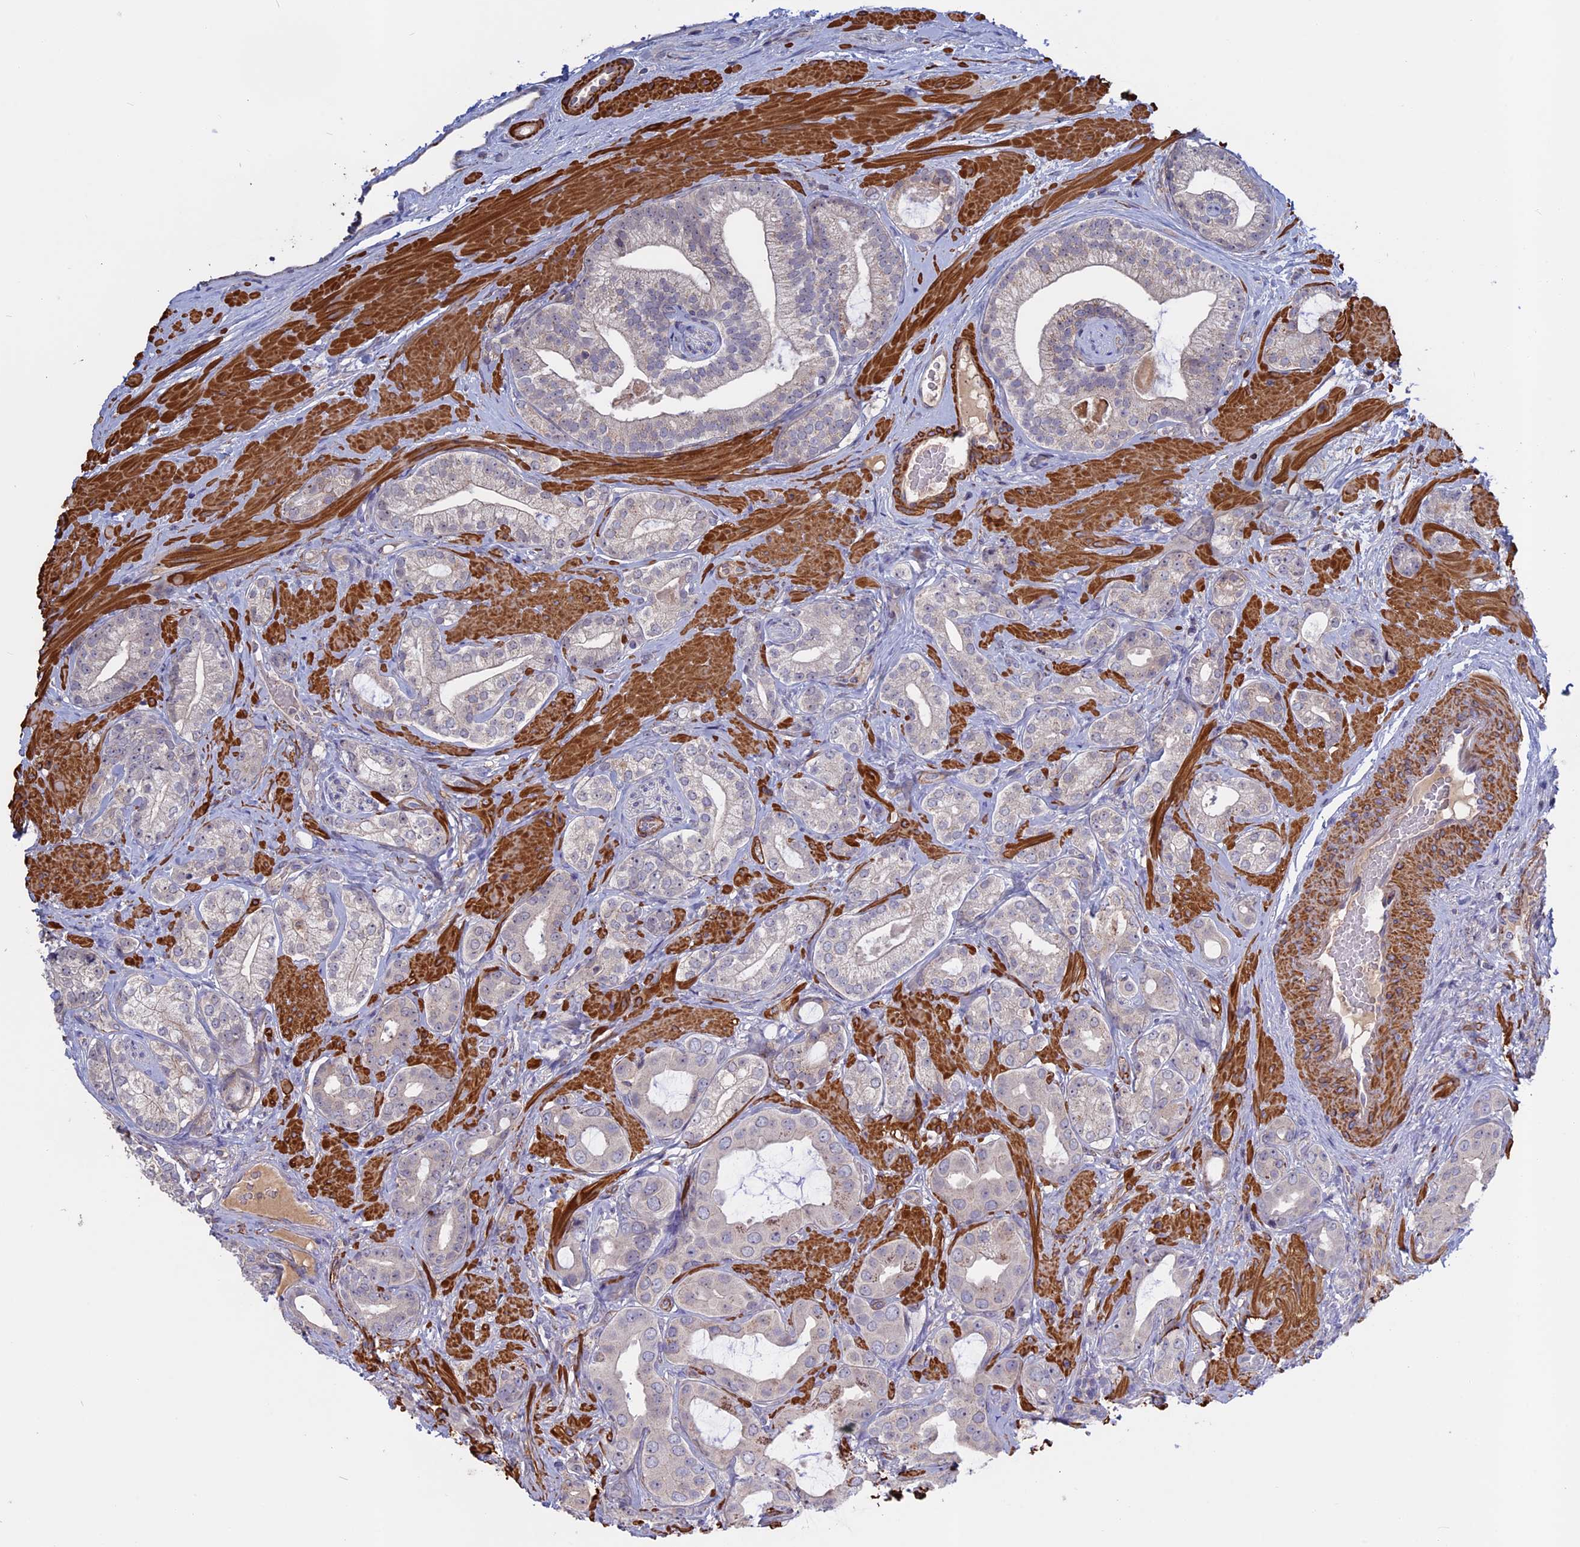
{"staining": {"intensity": "negative", "quantity": "none", "location": "none"}, "tissue": "prostate cancer", "cell_type": "Tumor cells", "image_type": "cancer", "snomed": [{"axis": "morphology", "description": "Adenocarcinoma, Low grade"}, {"axis": "topography", "description": "Prostate"}], "caption": "Adenocarcinoma (low-grade) (prostate) stained for a protein using IHC exhibits no staining tumor cells.", "gene": "LYPD5", "patient": {"sex": "male", "age": 57}}